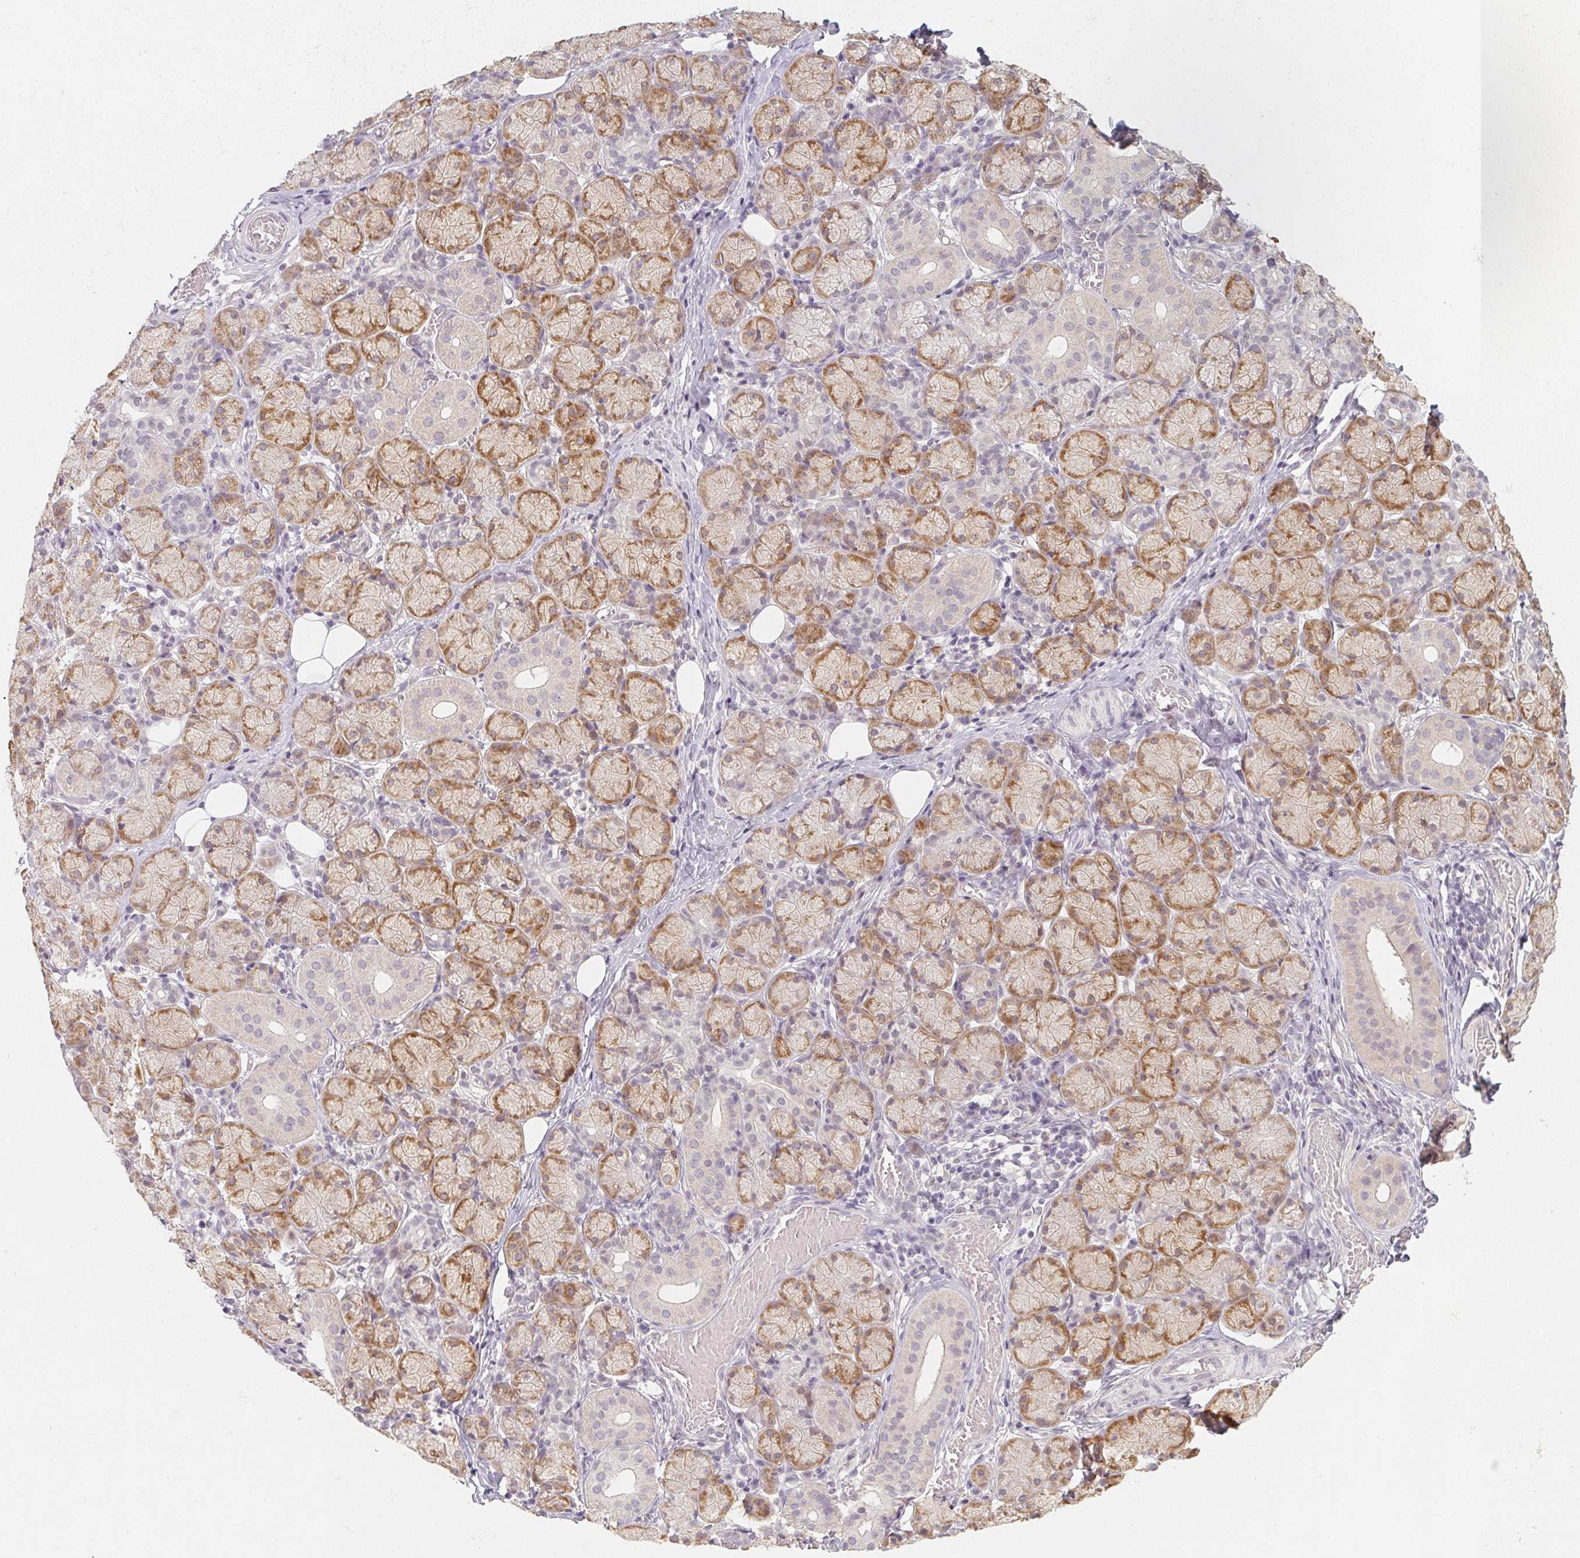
{"staining": {"intensity": "moderate", "quantity": "25%-75%", "location": "cytoplasmic/membranous"}, "tissue": "salivary gland", "cell_type": "Glandular cells", "image_type": "normal", "snomed": [{"axis": "morphology", "description": "Normal tissue, NOS"}, {"axis": "topography", "description": "Salivary gland"}, {"axis": "topography", "description": "Peripheral nerve tissue"}], "caption": "An immunohistochemistry micrograph of unremarkable tissue is shown. Protein staining in brown shows moderate cytoplasmic/membranous positivity in salivary gland within glandular cells.", "gene": "SOAT1", "patient": {"sex": "female", "age": 24}}